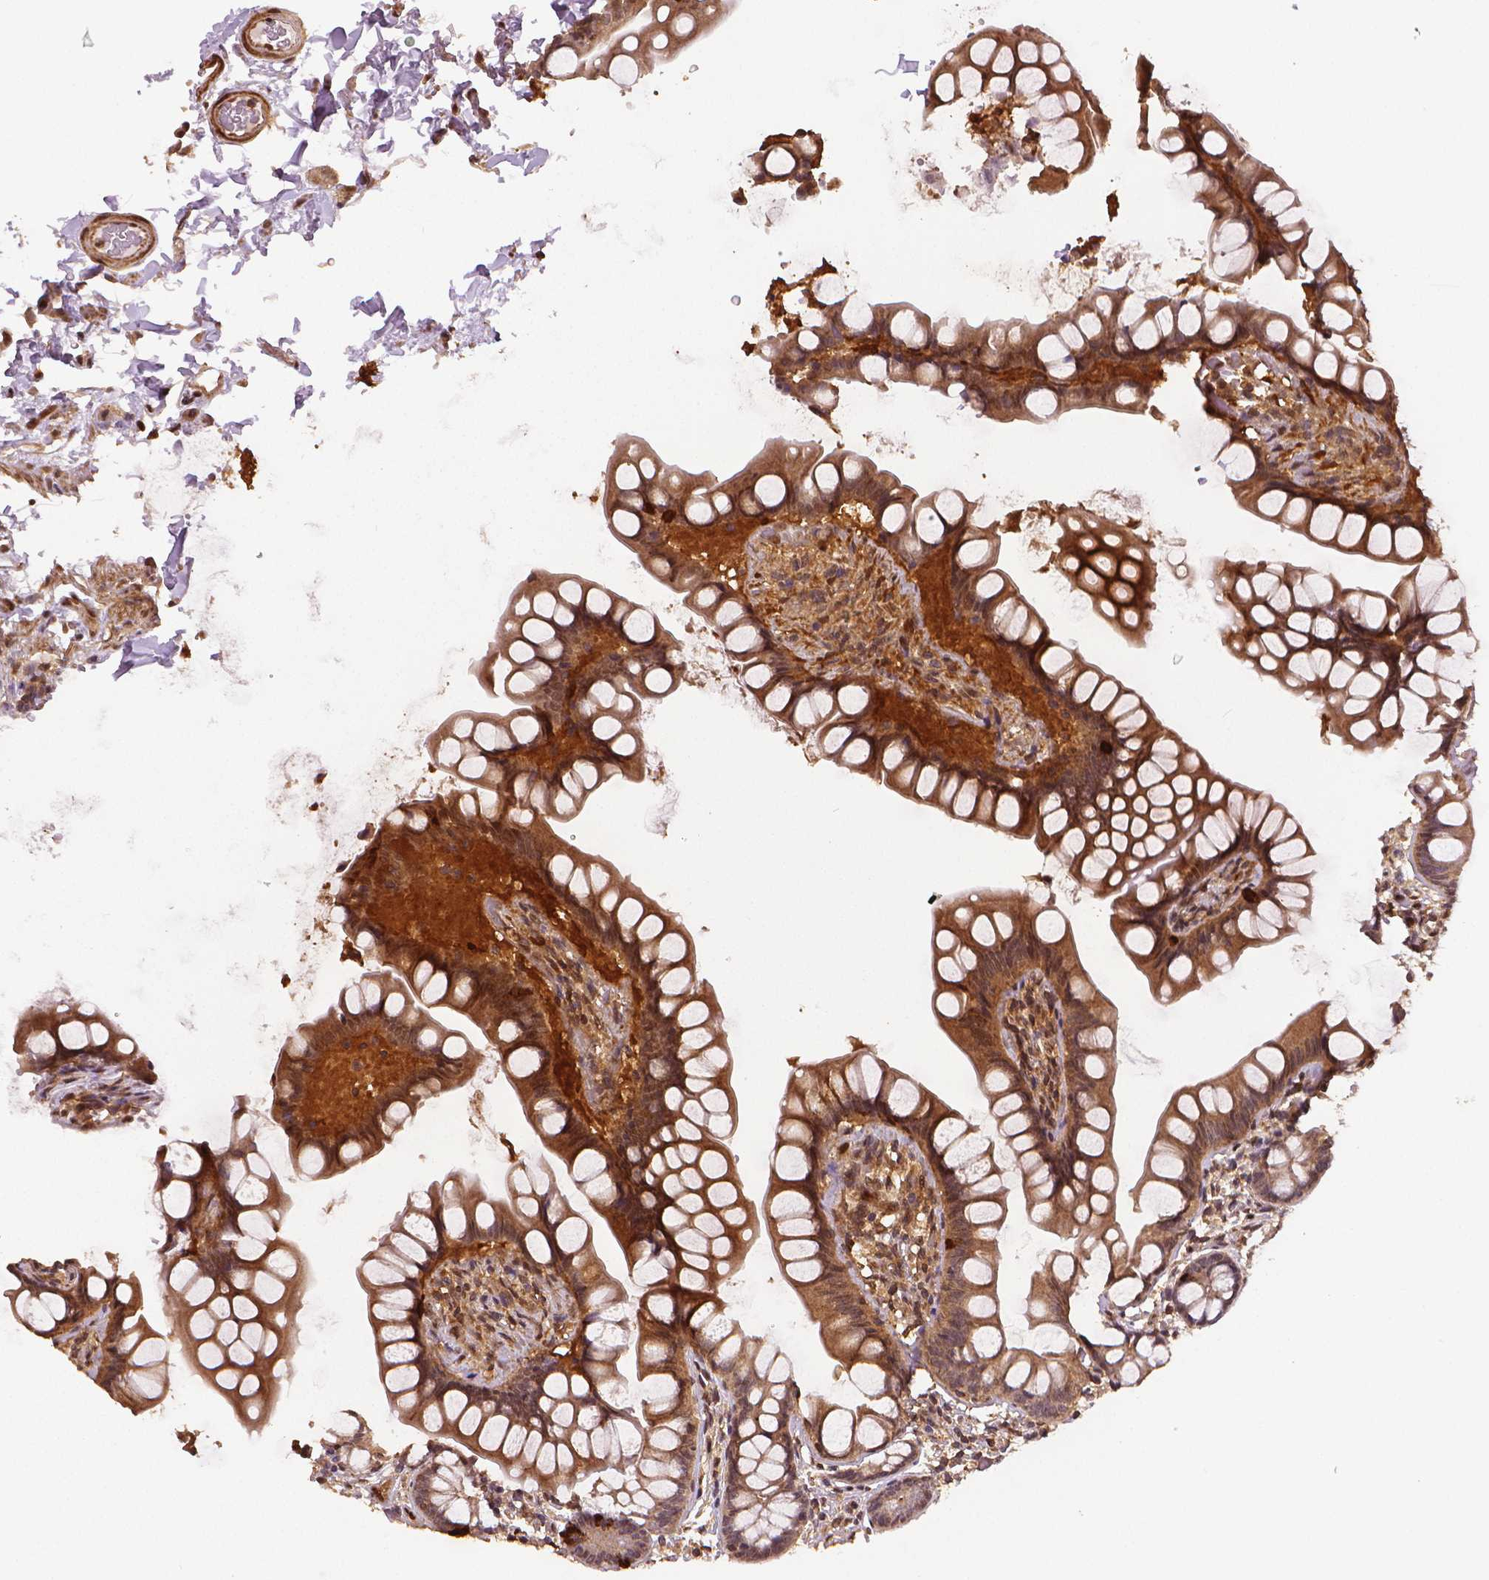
{"staining": {"intensity": "moderate", "quantity": "25%-75%", "location": "cytoplasmic/membranous"}, "tissue": "small intestine", "cell_type": "Glandular cells", "image_type": "normal", "snomed": [{"axis": "morphology", "description": "Normal tissue, NOS"}, {"axis": "topography", "description": "Small intestine"}], "caption": "Moderate cytoplasmic/membranous expression is present in approximately 25%-75% of glandular cells in unremarkable small intestine.", "gene": "STAT3", "patient": {"sex": "male", "age": 70}}